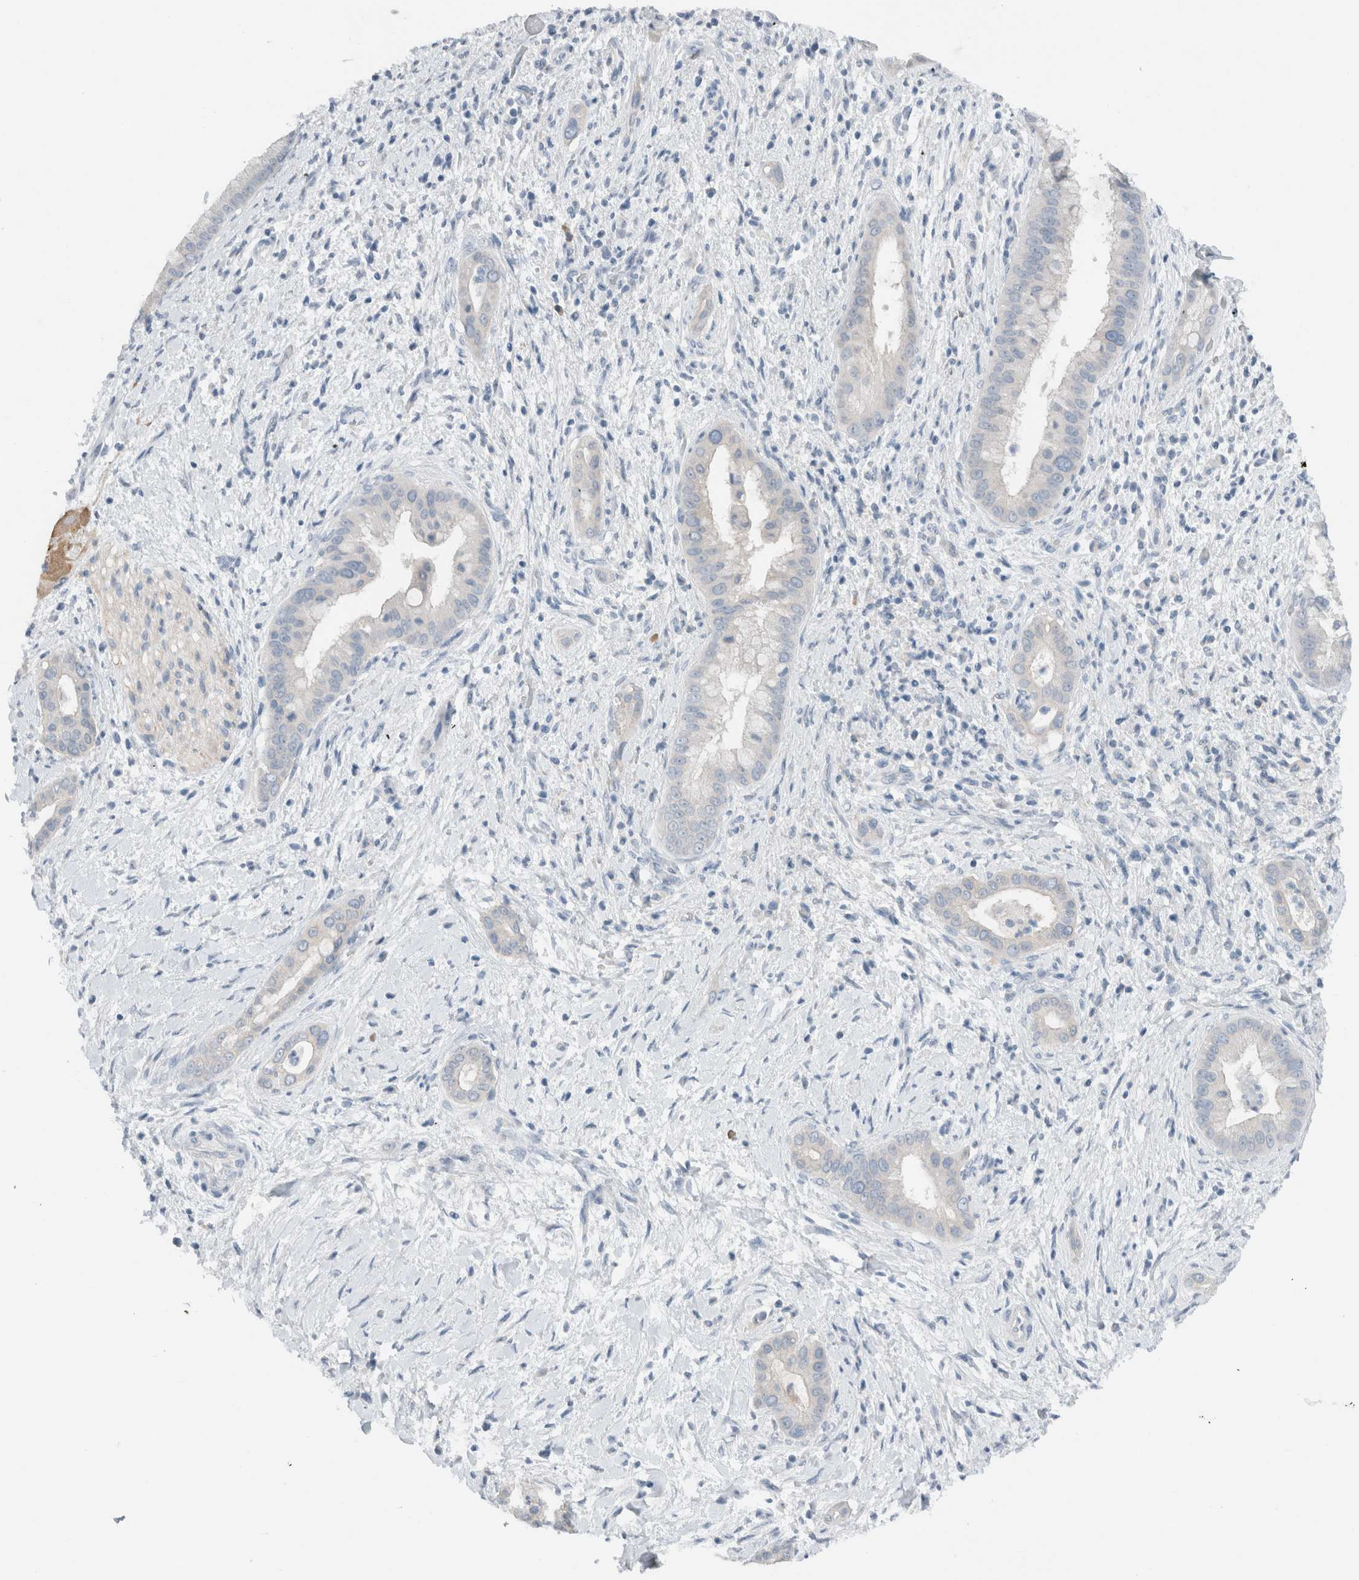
{"staining": {"intensity": "negative", "quantity": "none", "location": "none"}, "tissue": "liver cancer", "cell_type": "Tumor cells", "image_type": "cancer", "snomed": [{"axis": "morphology", "description": "Cholangiocarcinoma"}, {"axis": "topography", "description": "Liver"}], "caption": "Immunohistochemistry (IHC) of liver cholangiocarcinoma exhibits no staining in tumor cells.", "gene": "DUOX1", "patient": {"sex": "female", "age": 54}}